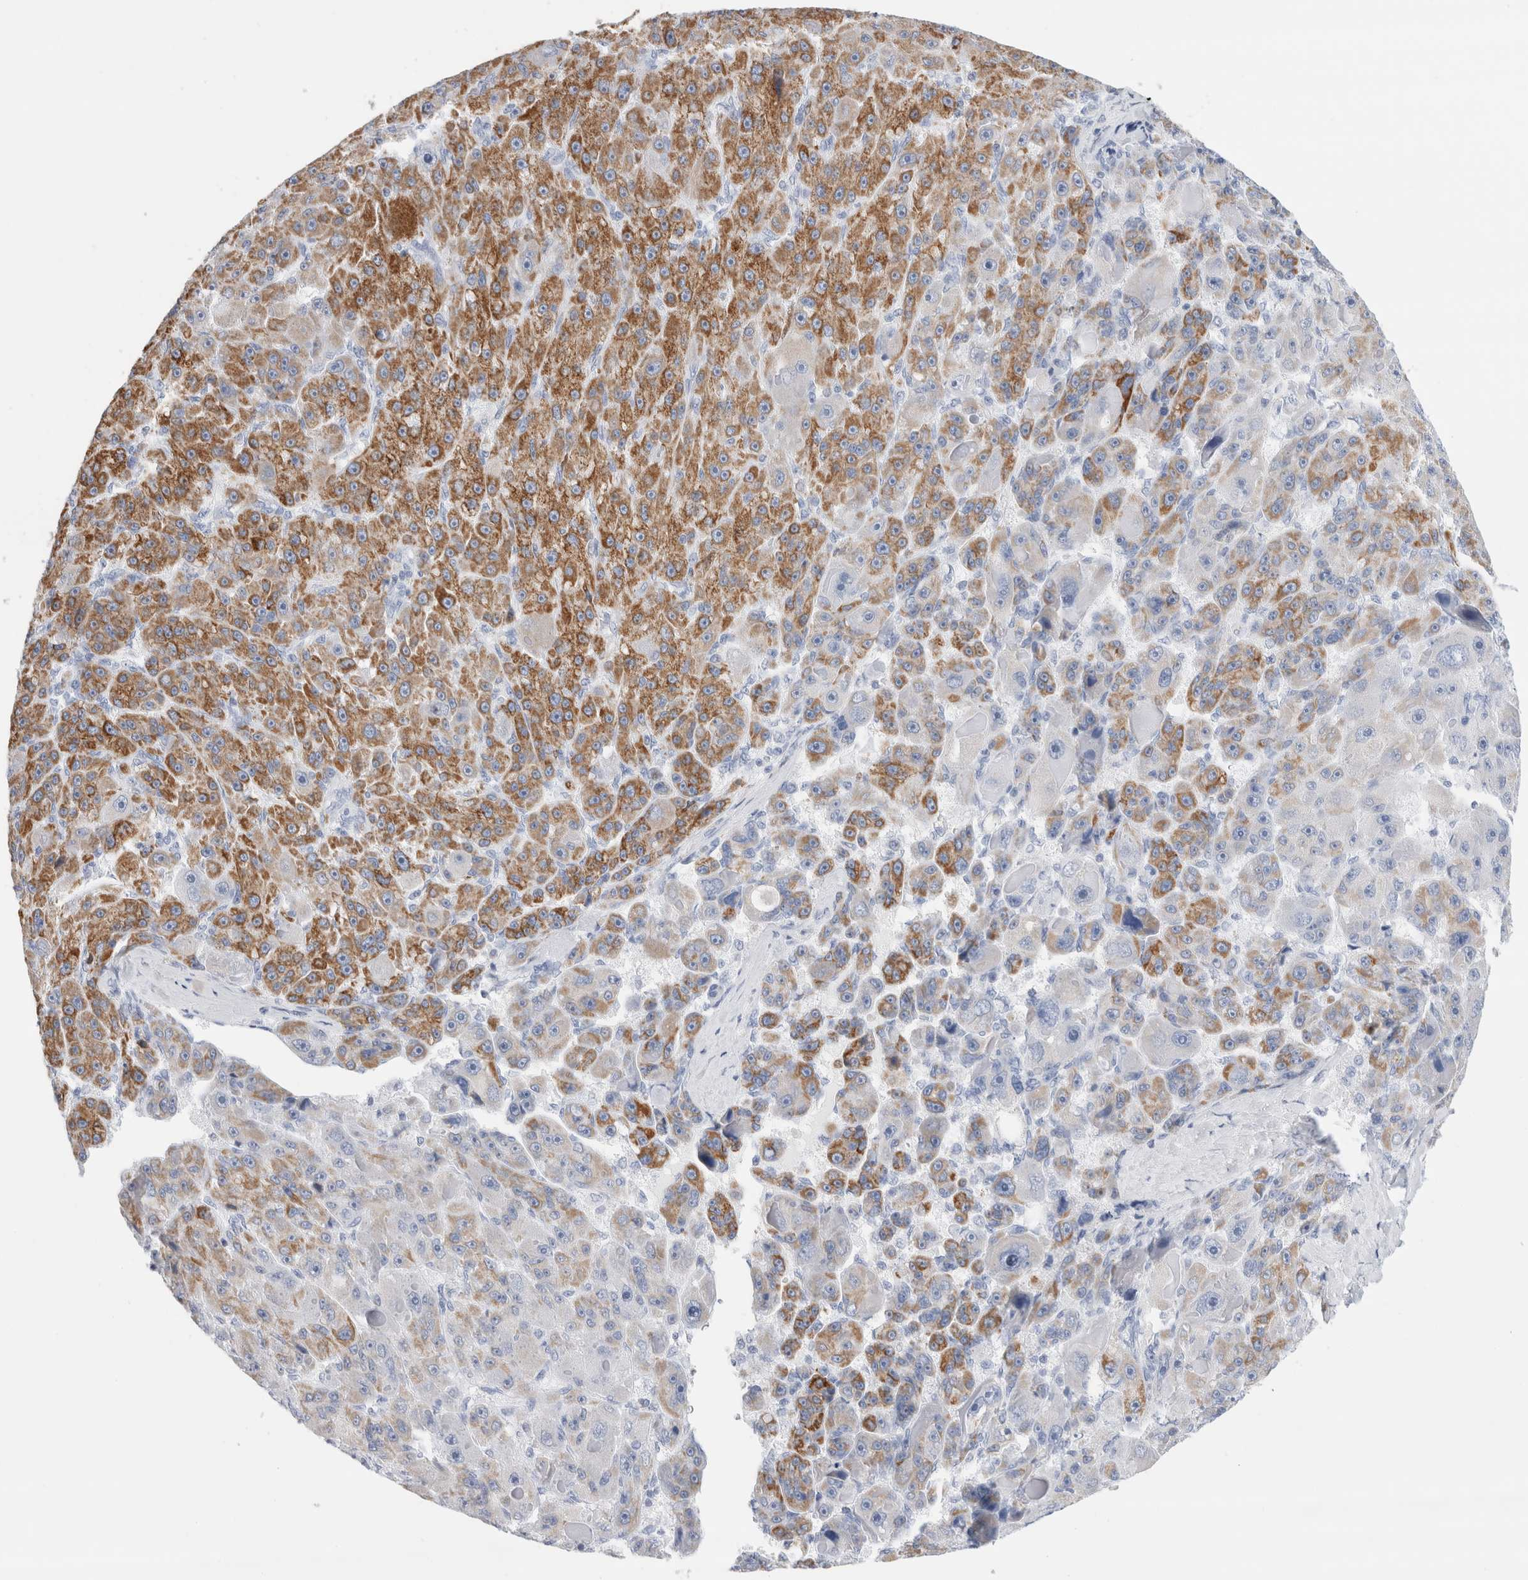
{"staining": {"intensity": "moderate", "quantity": ">75%", "location": "cytoplasmic/membranous"}, "tissue": "liver cancer", "cell_type": "Tumor cells", "image_type": "cancer", "snomed": [{"axis": "morphology", "description": "Carcinoma, Hepatocellular, NOS"}, {"axis": "topography", "description": "Liver"}], "caption": "Liver cancer stained for a protein demonstrates moderate cytoplasmic/membranous positivity in tumor cells. (brown staining indicates protein expression, while blue staining denotes nuclei).", "gene": "ECHDC2", "patient": {"sex": "male", "age": 76}}